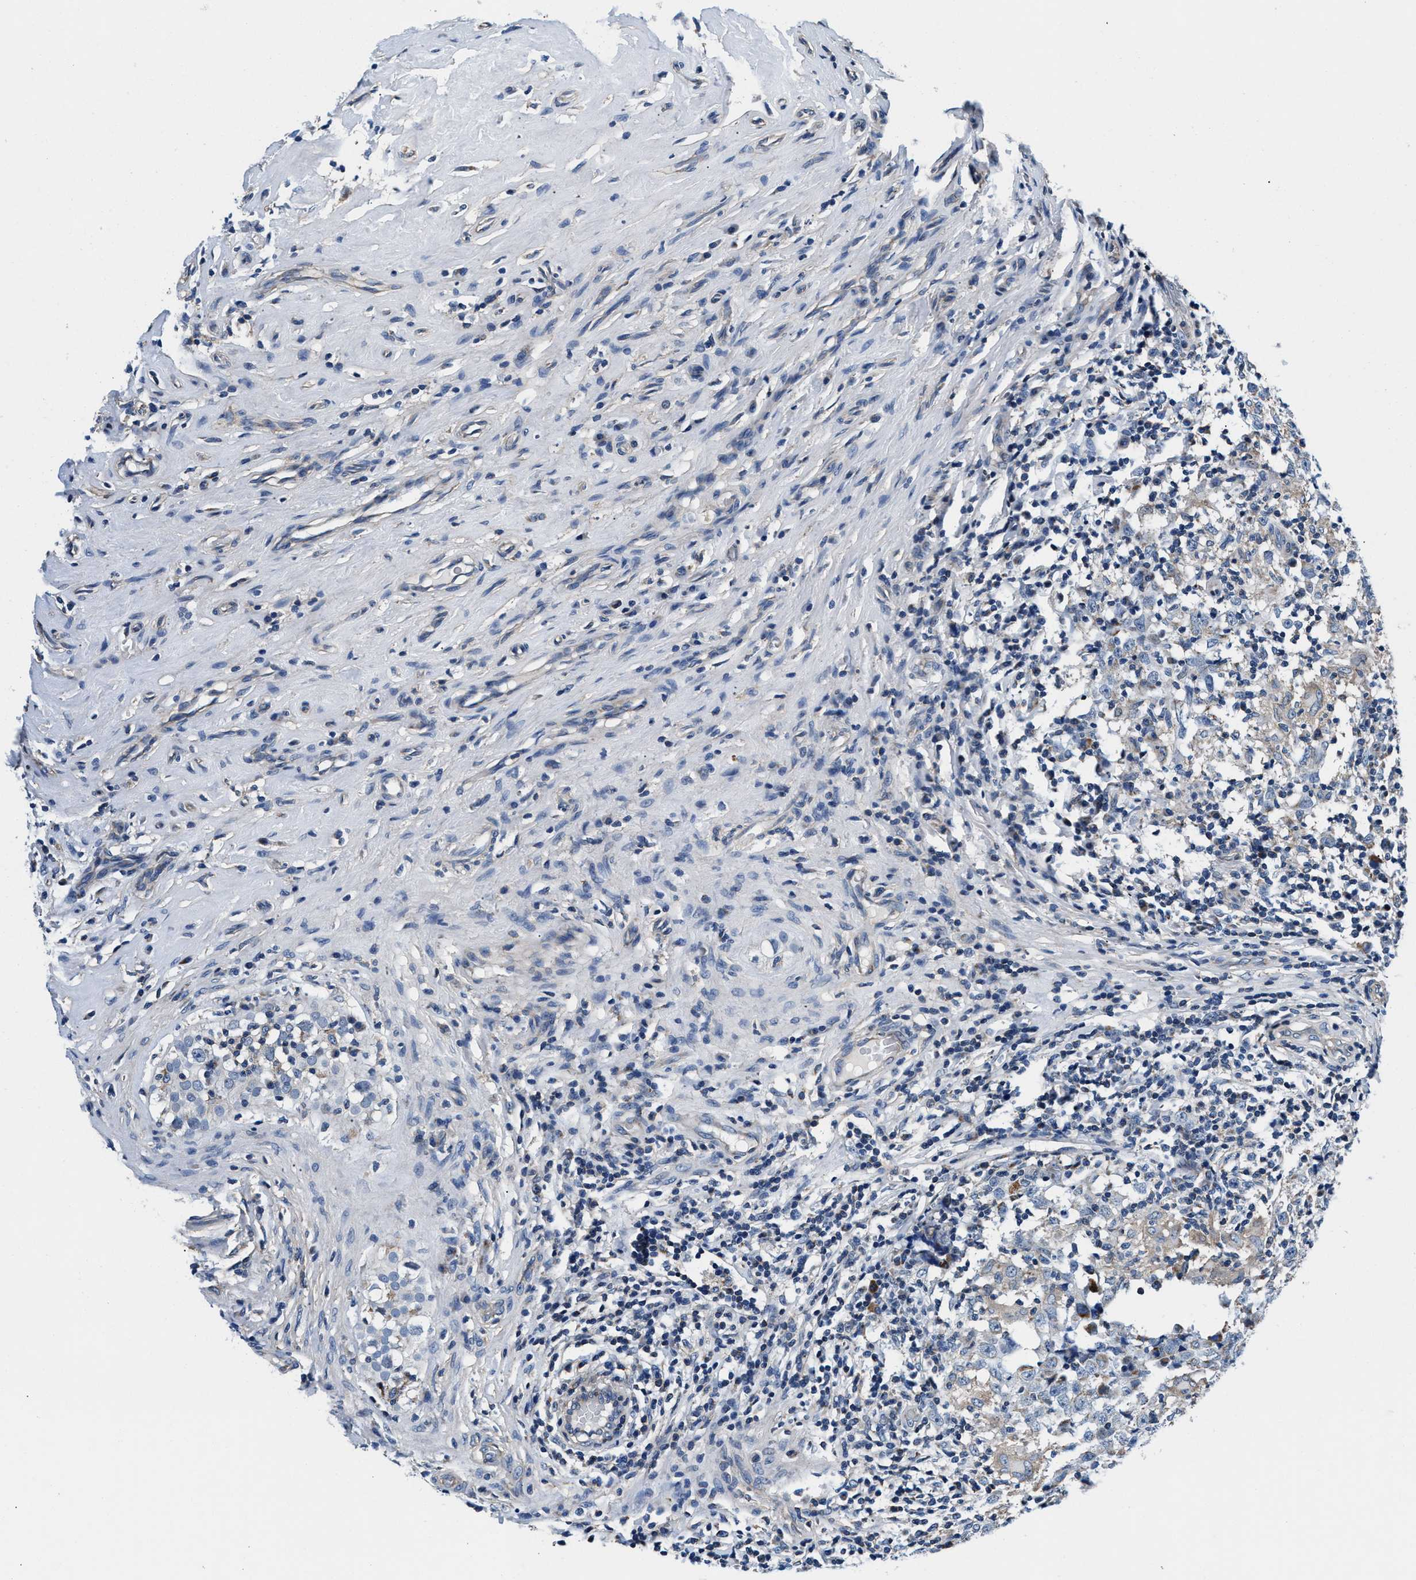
{"staining": {"intensity": "moderate", "quantity": "<25%", "location": "cytoplasmic/membranous"}, "tissue": "testis cancer", "cell_type": "Tumor cells", "image_type": "cancer", "snomed": [{"axis": "morphology", "description": "Carcinoma, Embryonal, NOS"}, {"axis": "topography", "description": "Testis"}], "caption": "This histopathology image displays IHC staining of testis cancer, with low moderate cytoplasmic/membranous positivity in approximately <25% of tumor cells.", "gene": "NKTR", "patient": {"sex": "male", "age": 21}}